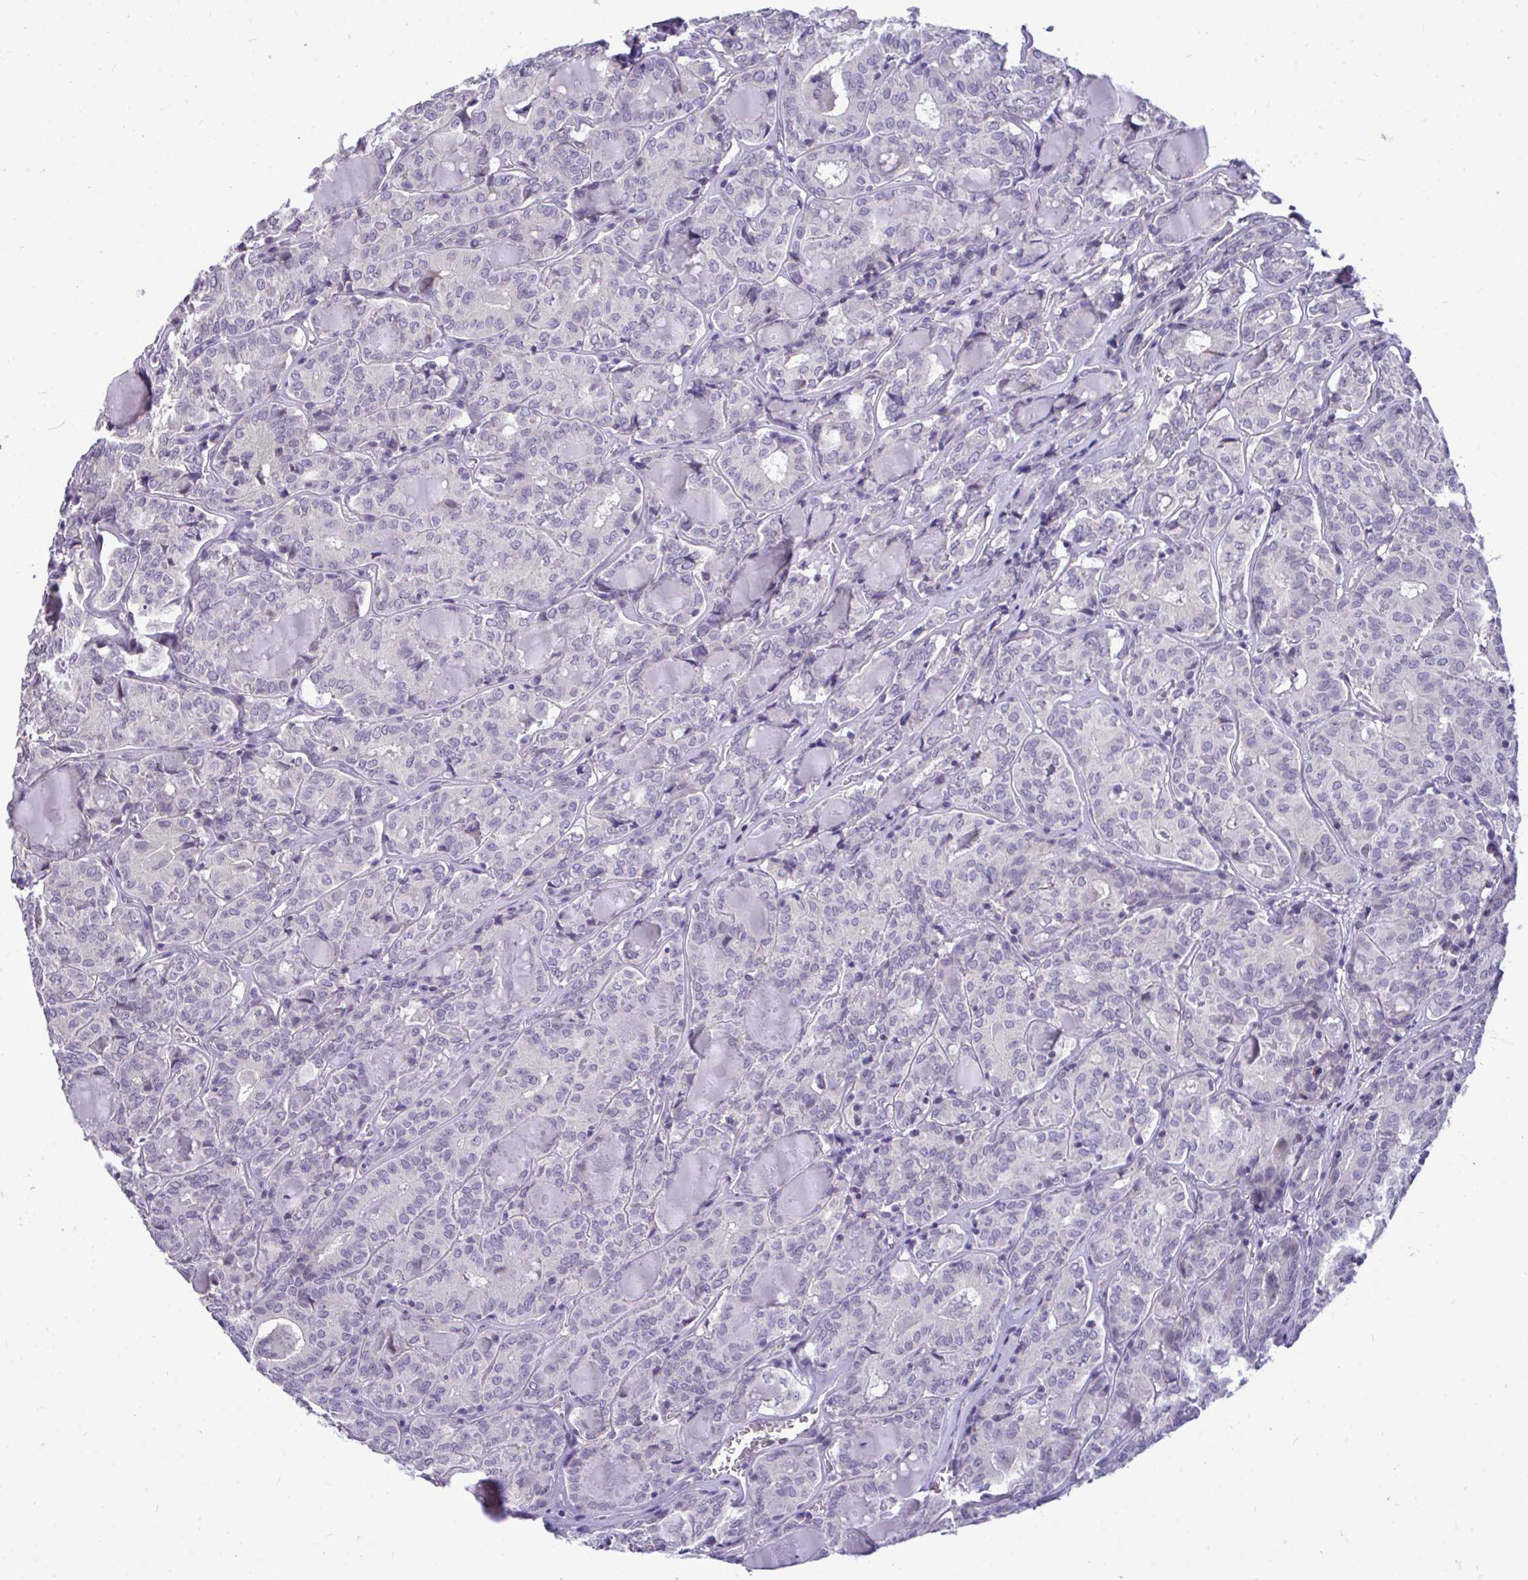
{"staining": {"intensity": "negative", "quantity": "none", "location": "none"}, "tissue": "thyroid cancer", "cell_type": "Tumor cells", "image_type": "cancer", "snomed": [{"axis": "morphology", "description": "Papillary adenocarcinoma, NOS"}, {"axis": "topography", "description": "Thyroid gland"}], "caption": "Tumor cells are negative for protein expression in human thyroid cancer (papillary adenocarcinoma).", "gene": "PIGK", "patient": {"sex": "female", "age": 72}}